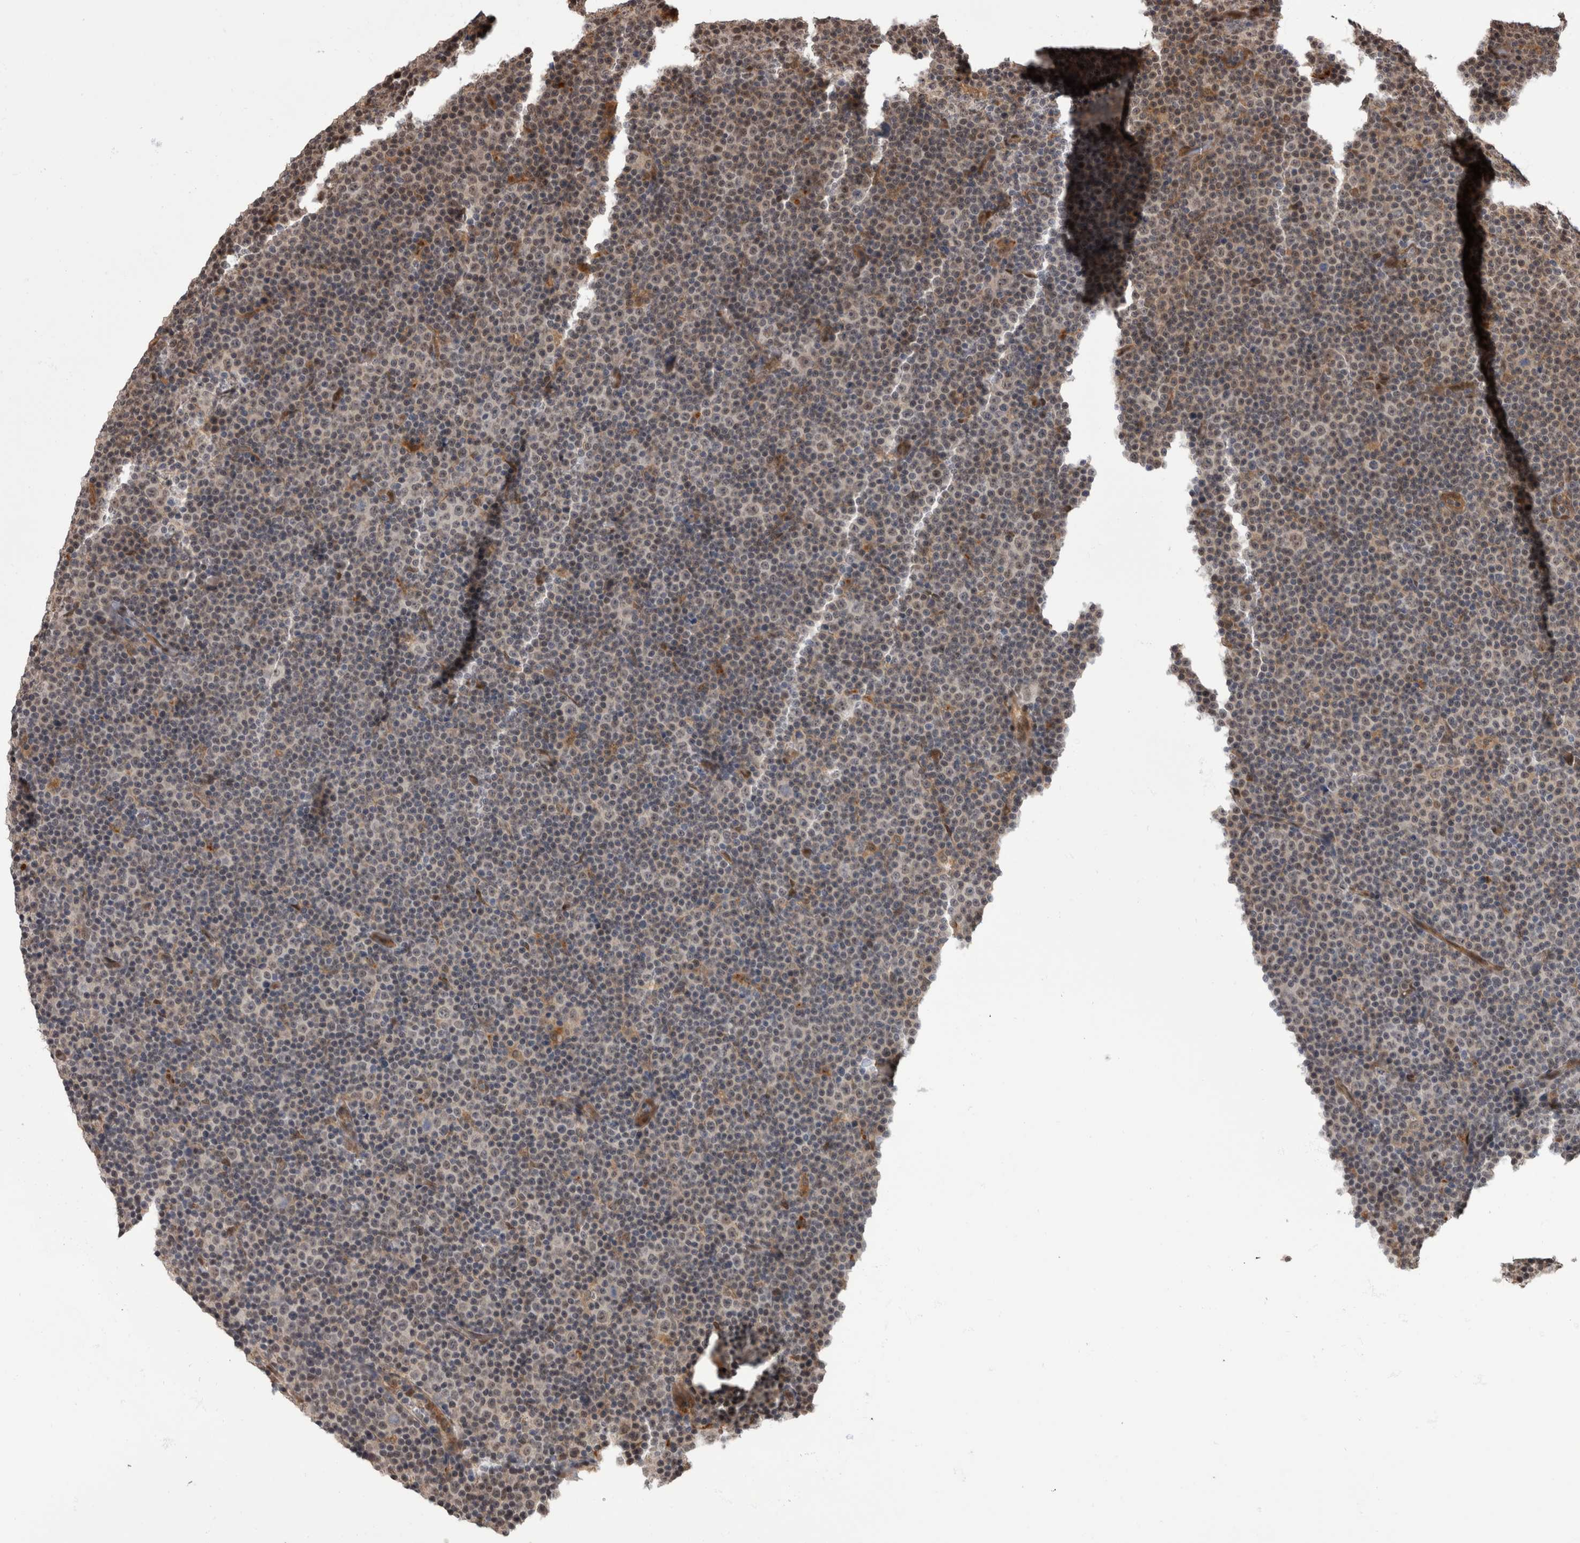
{"staining": {"intensity": "weak", "quantity": "25%-75%", "location": "nuclear"}, "tissue": "lymphoma", "cell_type": "Tumor cells", "image_type": "cancer", "snomed": [{"axis": "morphology", "description": "Malignant lymphoma, non-Hodgkin's type, Low grade"}, {"axis": "topography", "description": "Lymph node"}], "caption": "The micrograph exhibits immunohistochemical staining of low-grade malignant lymphoma, non-Hodgkin's type. There is weak nuclear positivity is appreciated in about 25%-75% of tumor cells.", "gene": "AKT3", "patient": {"sex": "female", "age": 67}}